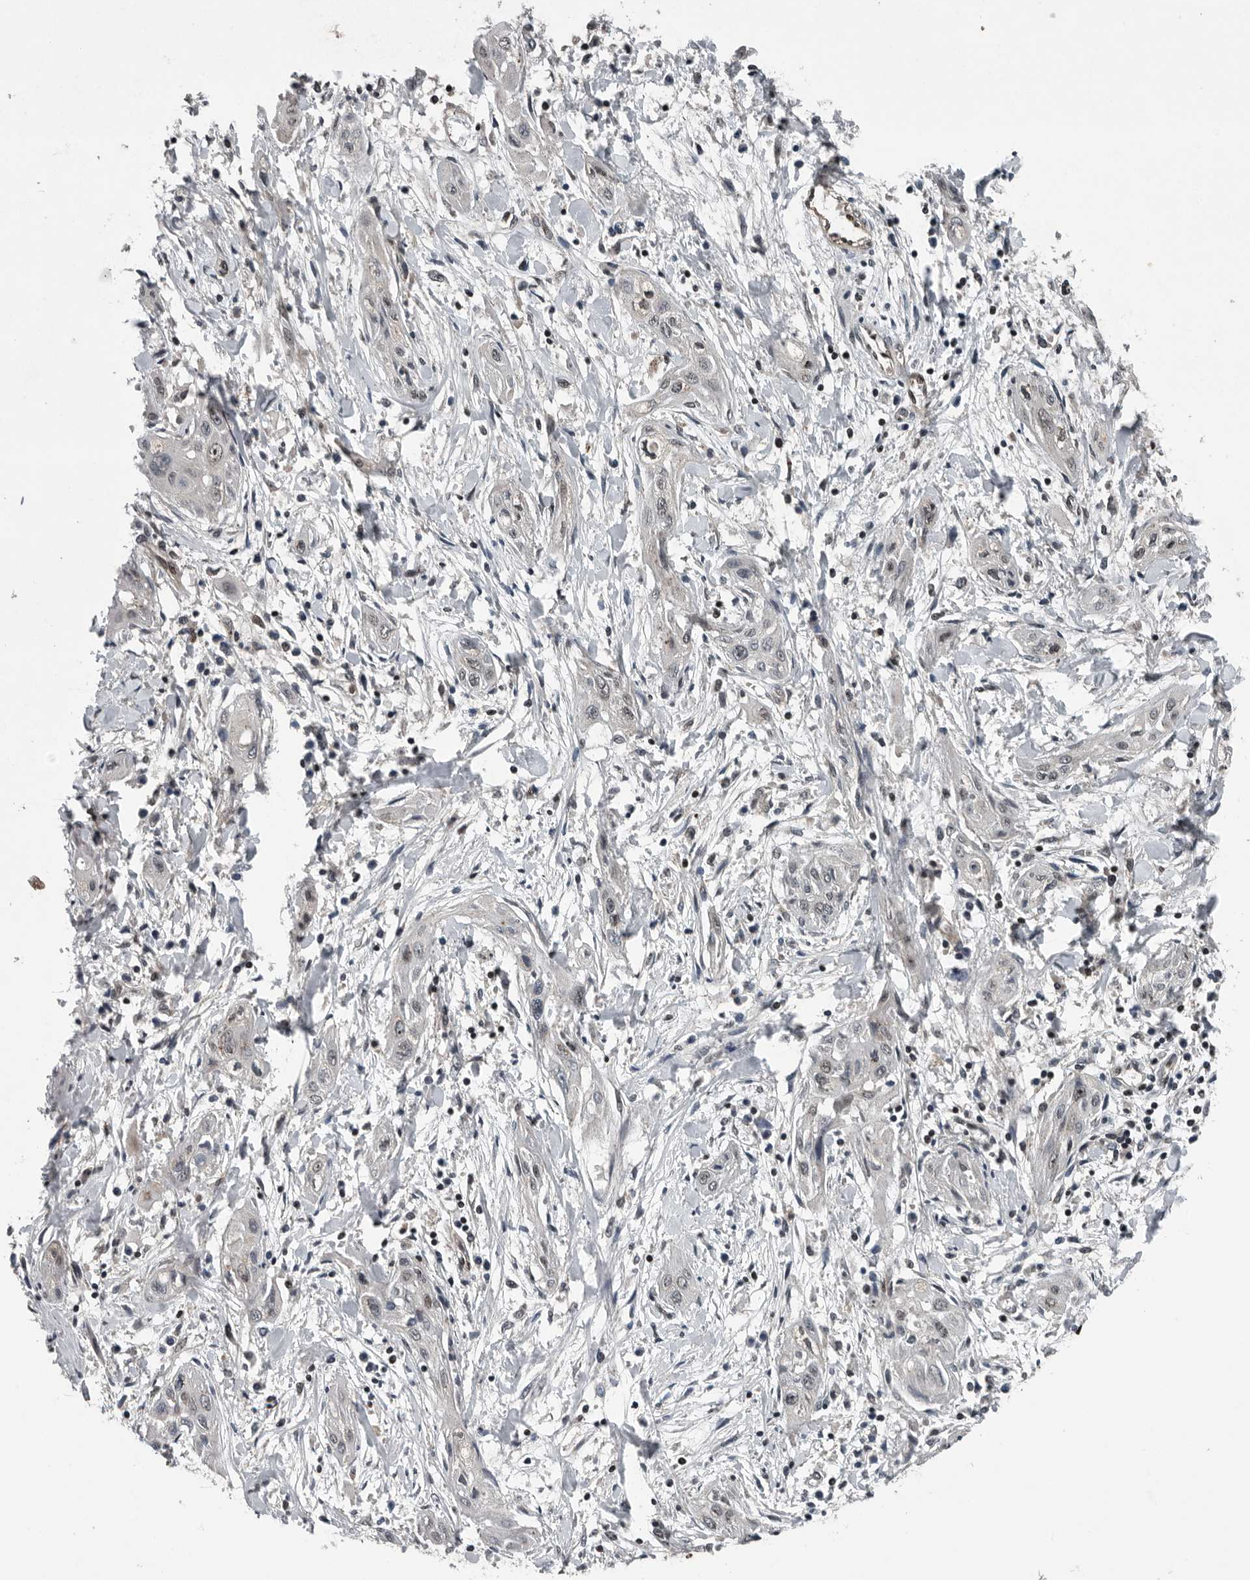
{"staining": {"intensity": "negative", "quantity": "none", "location": "none"}, "tissue": "lung cancer", "cell_type": "Tumor cells", "image_type": "cancer", "snomed": [{"axis": "morphology", "description": "Squamous cell carcinoma, NOS"}, {"axis": "topography", "description": "Lung"}], "caption": "An immunohistochemistry image of lung cancer (squamous cell carcinoma) is shown. There is no staining in tumor cells of lung cancer (squamous cell carcinoma). (DAB immunohistochemistry (IHC) visualized using brightfield microscopy, high magnification).", "gene": "SENP7", "patient": {"sex": "female", "age": 47}}